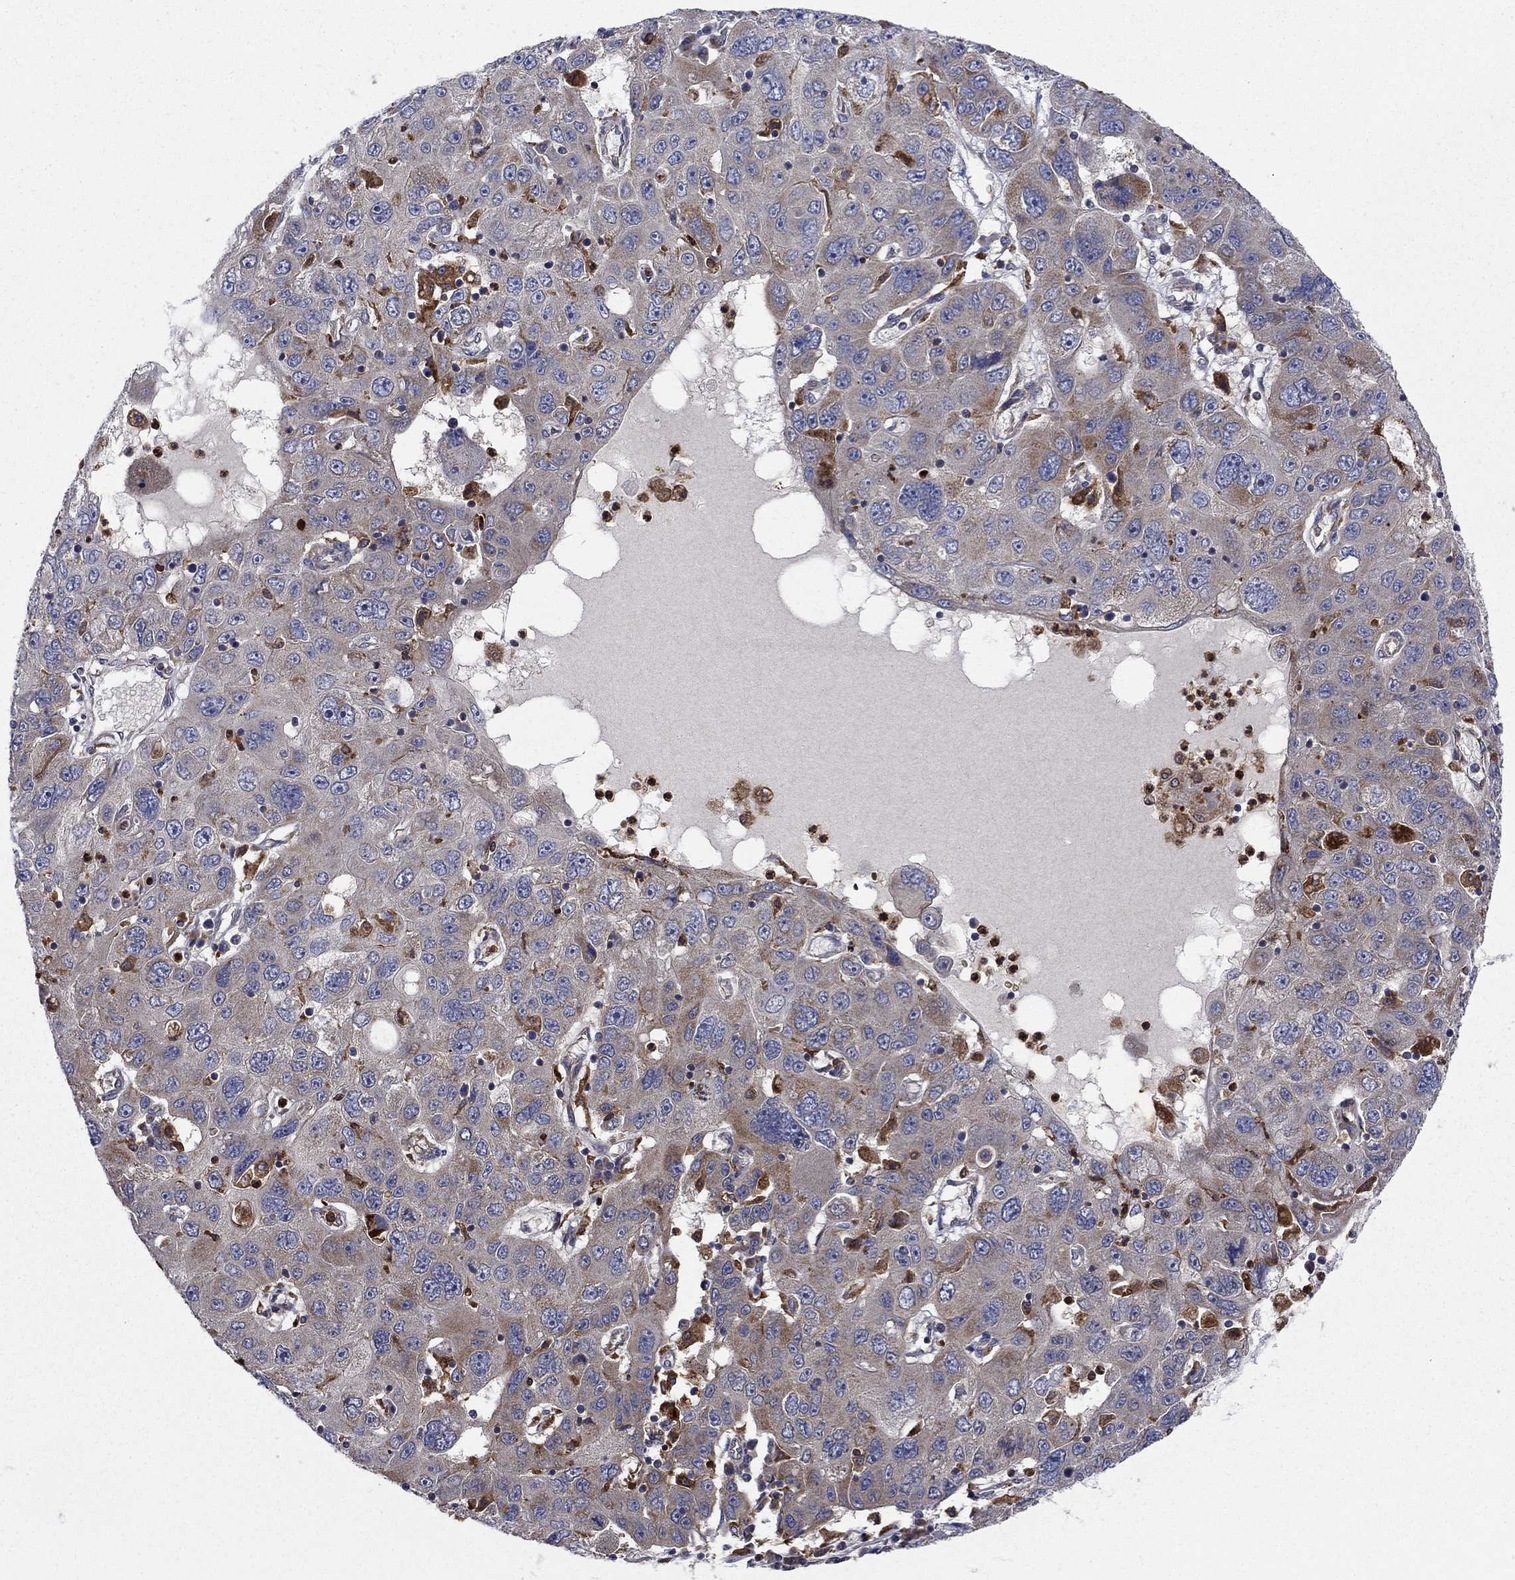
{"staining": {"intensity": "moderate", "quantity": "<25%", "location": "cytoplasmic/membranous"}, "tissue": "stomach cancer", "cell_type": "Tumor cells", "image_type": "cancer", "snomed": [{"axis": "morphology", "description": "Adenocarcinoma, NOS"}, {"axis": "topography", "description": "Stomach"}], "caption": "Immunohistochemical staining of human stomach cancer (adenocarcinoma) exhibits low levels of moderate cytoplasmic/membranous expression in about <25% of tumor cells. (DAB IHC, brown staining for protein, blue staining for nuclei).", "gene": "RNF19B", "patient": {"sex": "male", "age": 56}}